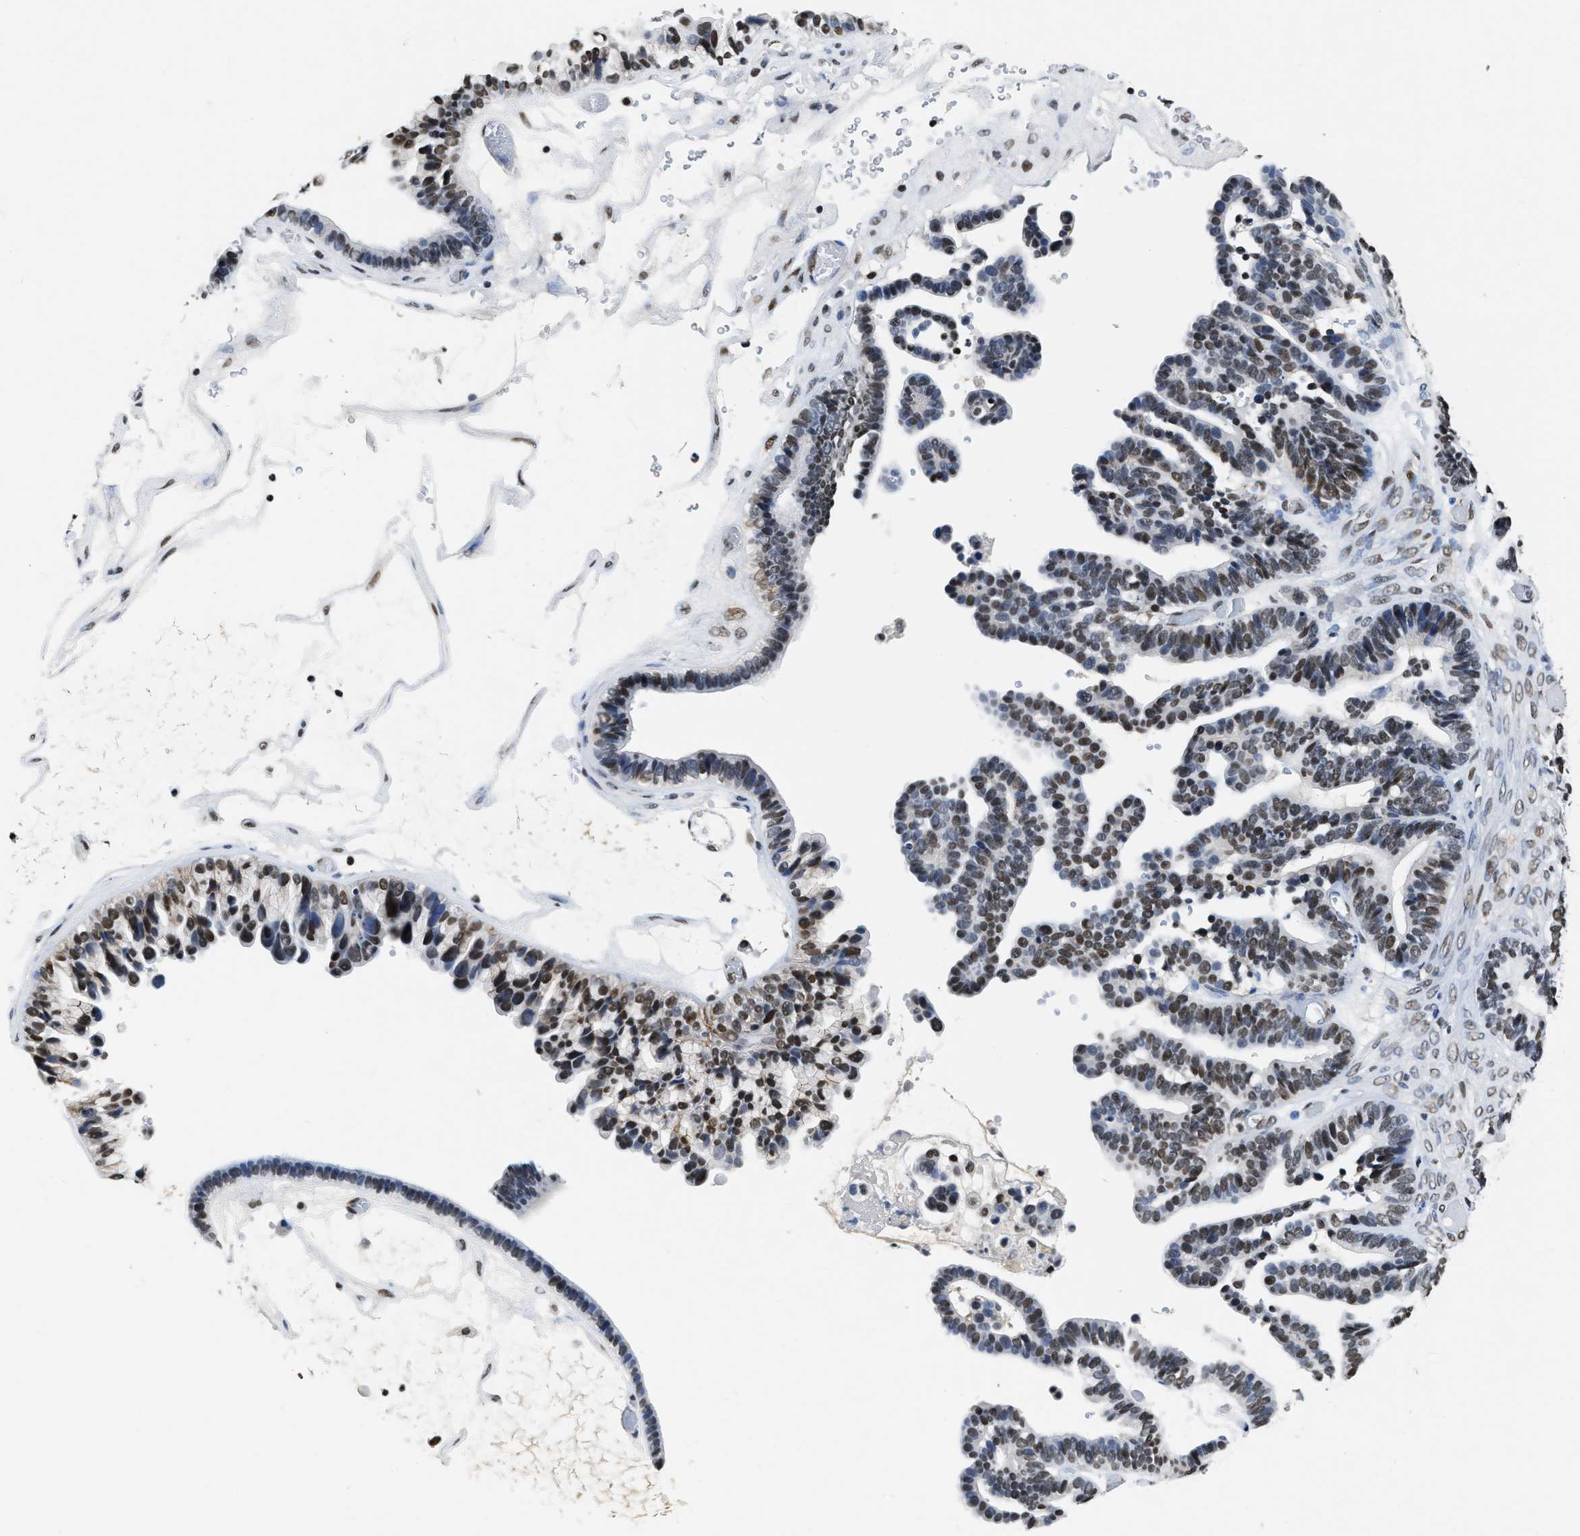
{"staining": {"intensity": "moderate", "quantity": "25%-75%", "location": "nuclear"}, "tissue": "ovarian cancer", "cell_type": "Tumor cells", "image_type": "cancer", "snomed": [{"axis": "morphology", "description": "Cystadenocarcinoma, serous, NOS"}, {"axis": "topography", "description": "Ovary"}], "caption": "Protein positivity by immunohistochemistry (IHC) displays moderate nuclear expression in about 25%-75% of tumor cells in ovarian cancer (serous cystadenocarcinoma). (DAB = brown stain, brightfield microscopy at high magnification).", "gene": "CCNE1", "patient": {"sex": "female", "age": 56}}